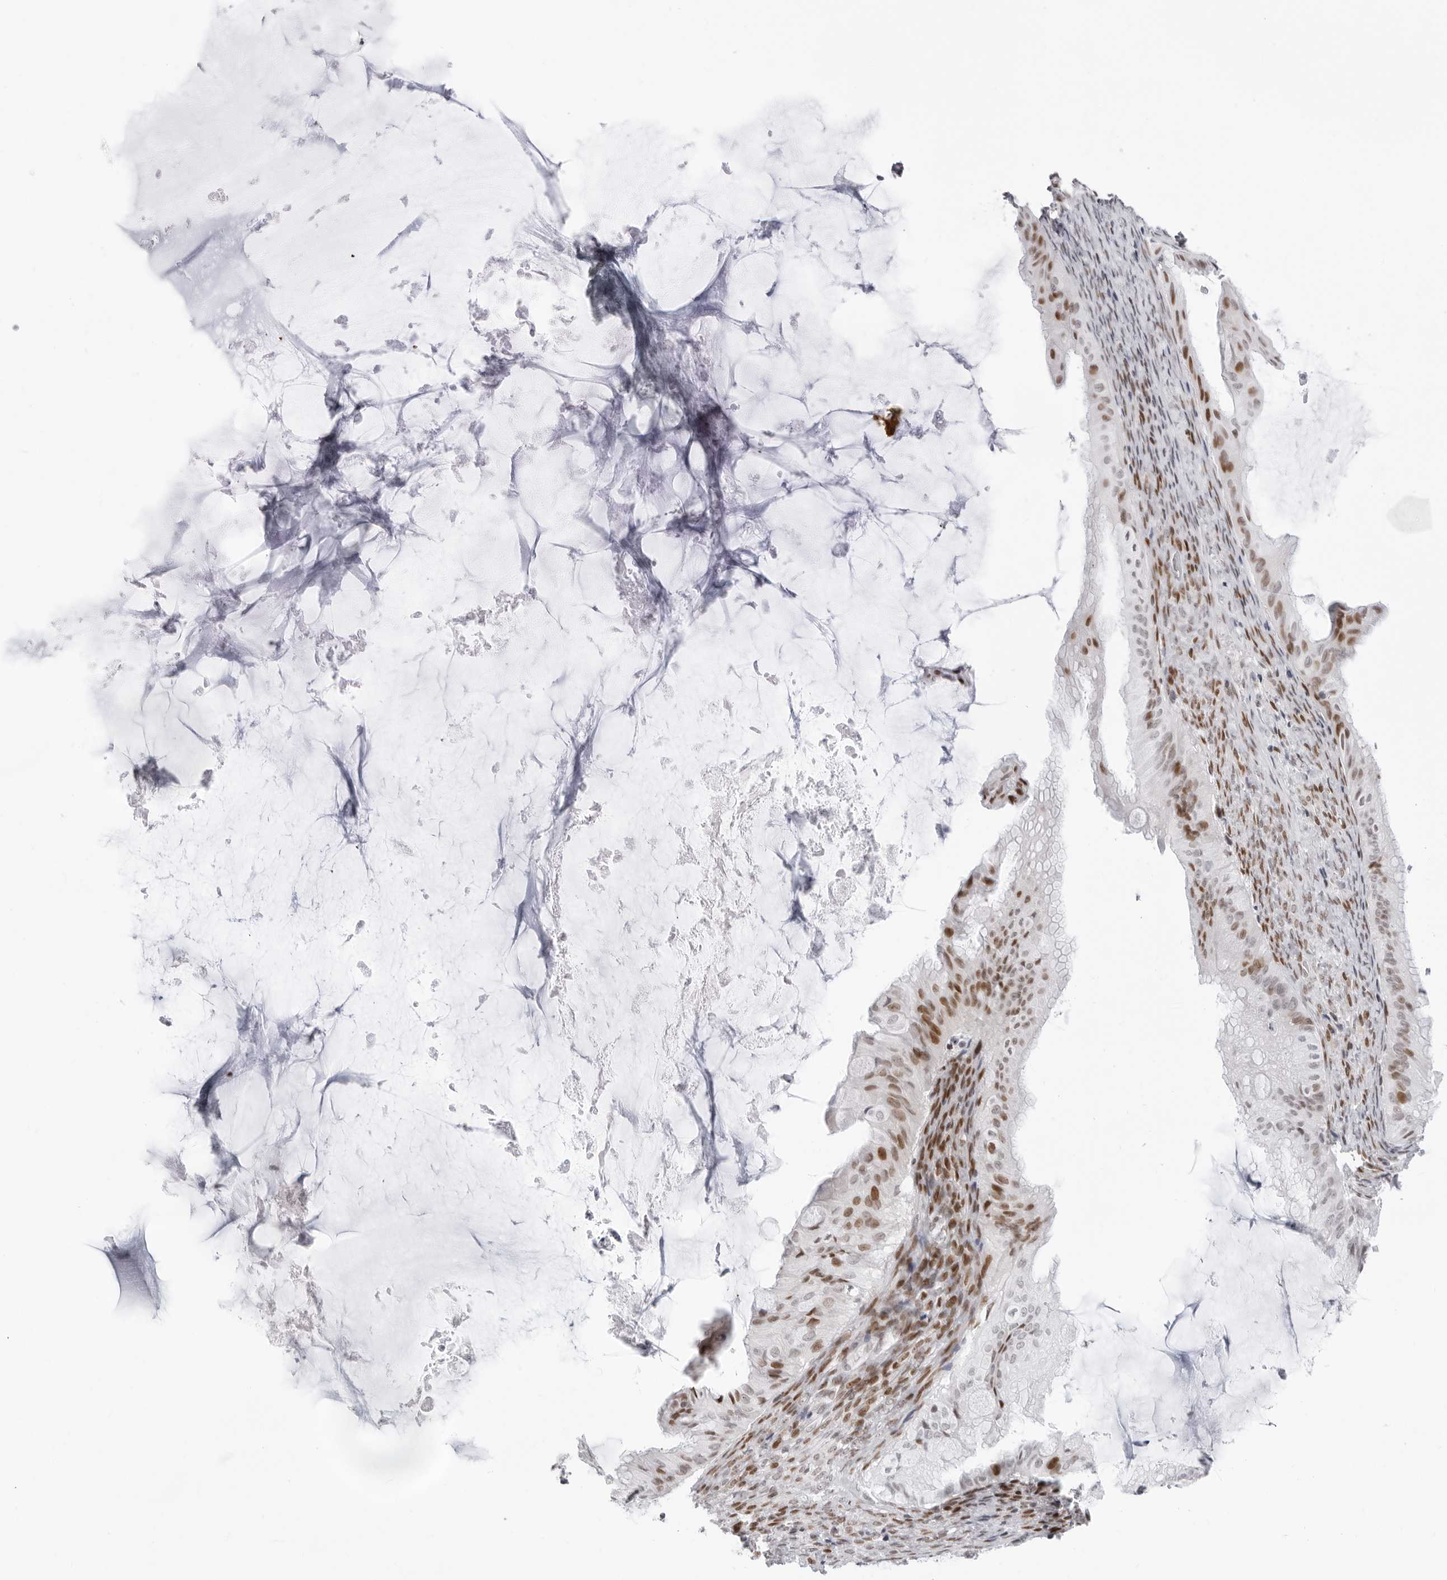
{"staining": {"intensity": "moderate", "quantity": "25%-75%", "location": "nuclear"}, "tissue": "ovarian cancer", "cell_type": "Tumor cells", "image_type": "cancer", "snomed": [{"axis": "morphology", "description": "Cystadenocarcinoma, mucinous, NOS"}, {"axis": "topography", "description": "Ovary"}], "caption": "Immunohistochemical staining of human ovarian mucinous cystadenocarcinoma displays moderate nuclear protein expression in approximately 25%-75% of tumor cells. (Brightfield microscopy of DAB IHC at high magnification).", "gene": "NTPCR", "patient": {"sex": "female", "age": 61}}